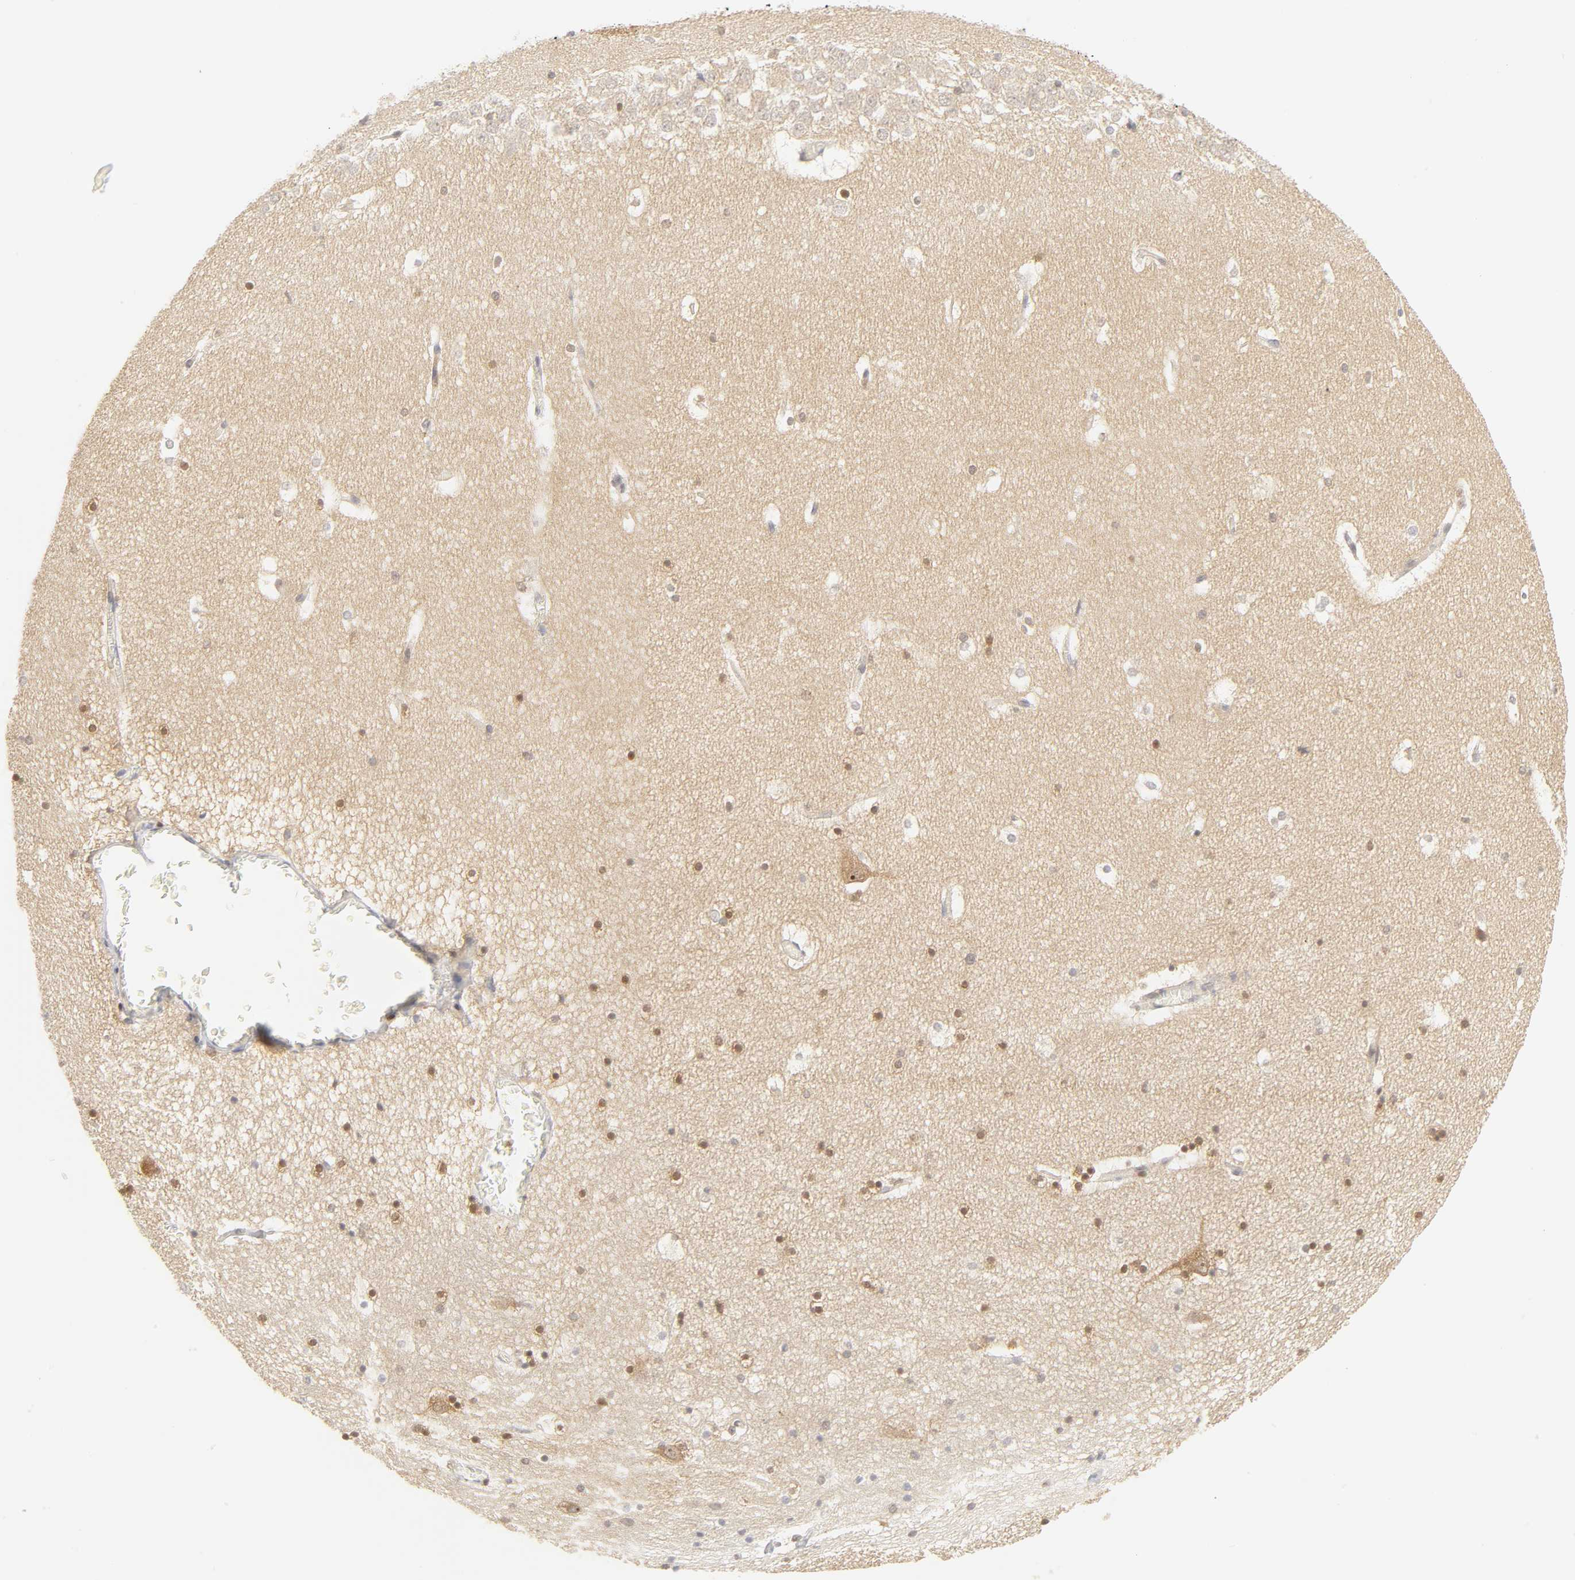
{"staining": {"intensity": "strong", "quantity": "<25%", "location": "nuclear"}, "tissue": "hippocampus", "cell_type": "Glial cells", "image_type": "normal", "snomed": [{"axis": "morphology", "description": "Normal tissue, NOS"}, {"axis": "topography", "description": "Hippocampus"}], "caption": "Protein staining displays strong nuclear staining in approximately <25% of glial cells in normal hippocampus. Nuclei are stained in blue.", "gene": "KIF2A", "patient": {"sex": "male", "age": 45}}